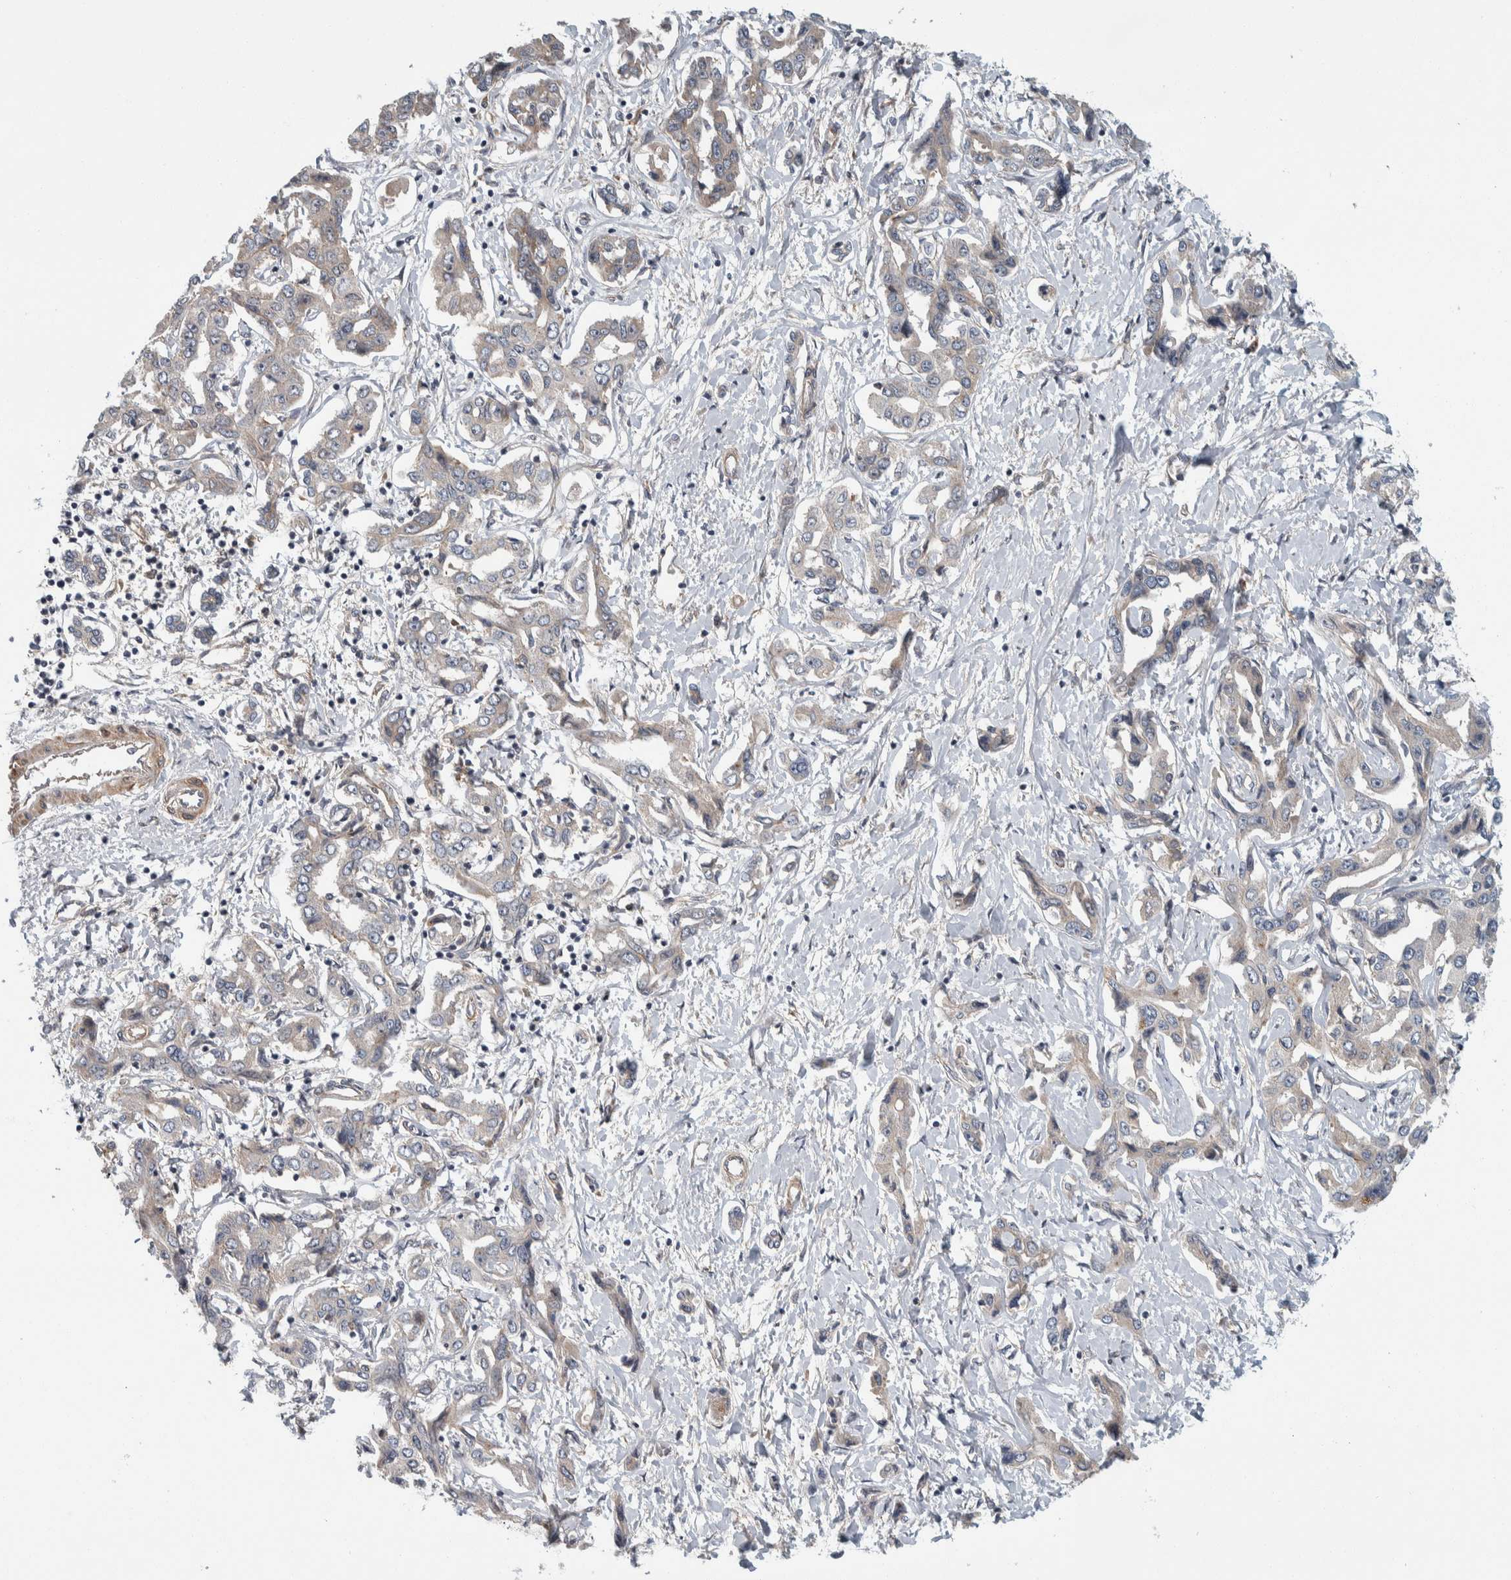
{"staining": {"intensity": "weak", "quantity": "<25%", "location": "cytoplasmic/membranous"}, "tissue": "liver cancer", "cell_type": "Tumor cells", "image_type": "cancer", "snomed": [{"axis": "morphology", "description": "Cholangiocarcinoma"}, {"axis": "topography", "description": "Liver"}], "caption": "IHC photomicrograph of liver cancer (cholangiocarcinoma) stained for a protein (brown), which reveals no expression in tumor cells.", "gene": "KCNJ3", "patient": {"sex": "male", "age": 59}}